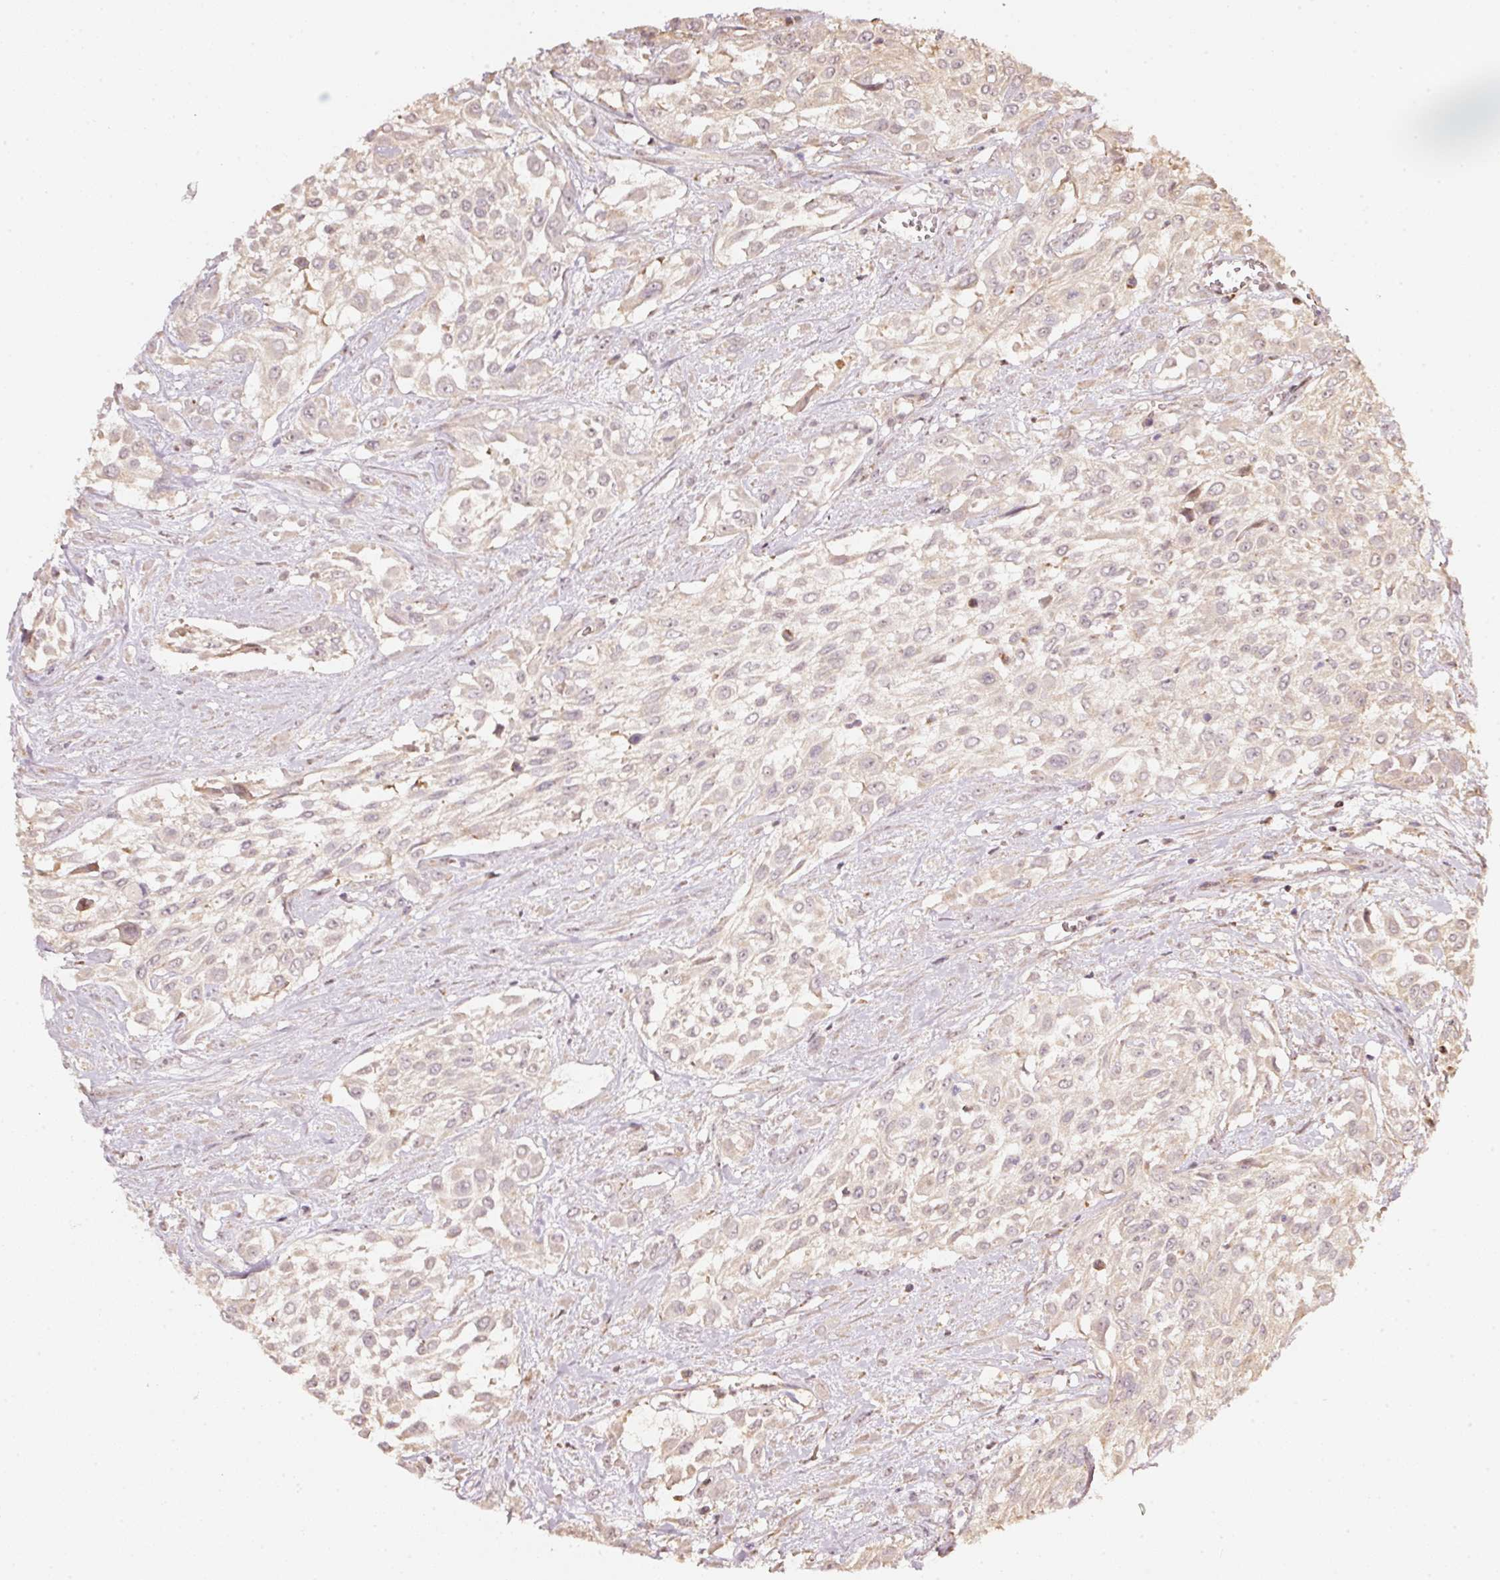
{"staining": {"intensity": "weak", "quantity": "<25%", "location": "cytoplasmic/membranous"}, "tissue": "urothelial cancer", "cell_type": "Tumor cells", "image_type": "cancer", "snomed": [{"axis": "morphology", "description": "Urothelial carcinoma, High grade"}, {"axis": "topography", "description": "Urinary bladder"}], "caption": "Photomicrograph shows no protein expression in tumor cells of urothelial carcinoma (high-grade) tissue. (DAB (3,3'-diaminobenzidine) IHC visualized using brightfield microscopy, high magnification).", "gene": "RAB35", "patient": {"sex": "male", "age": 57}}